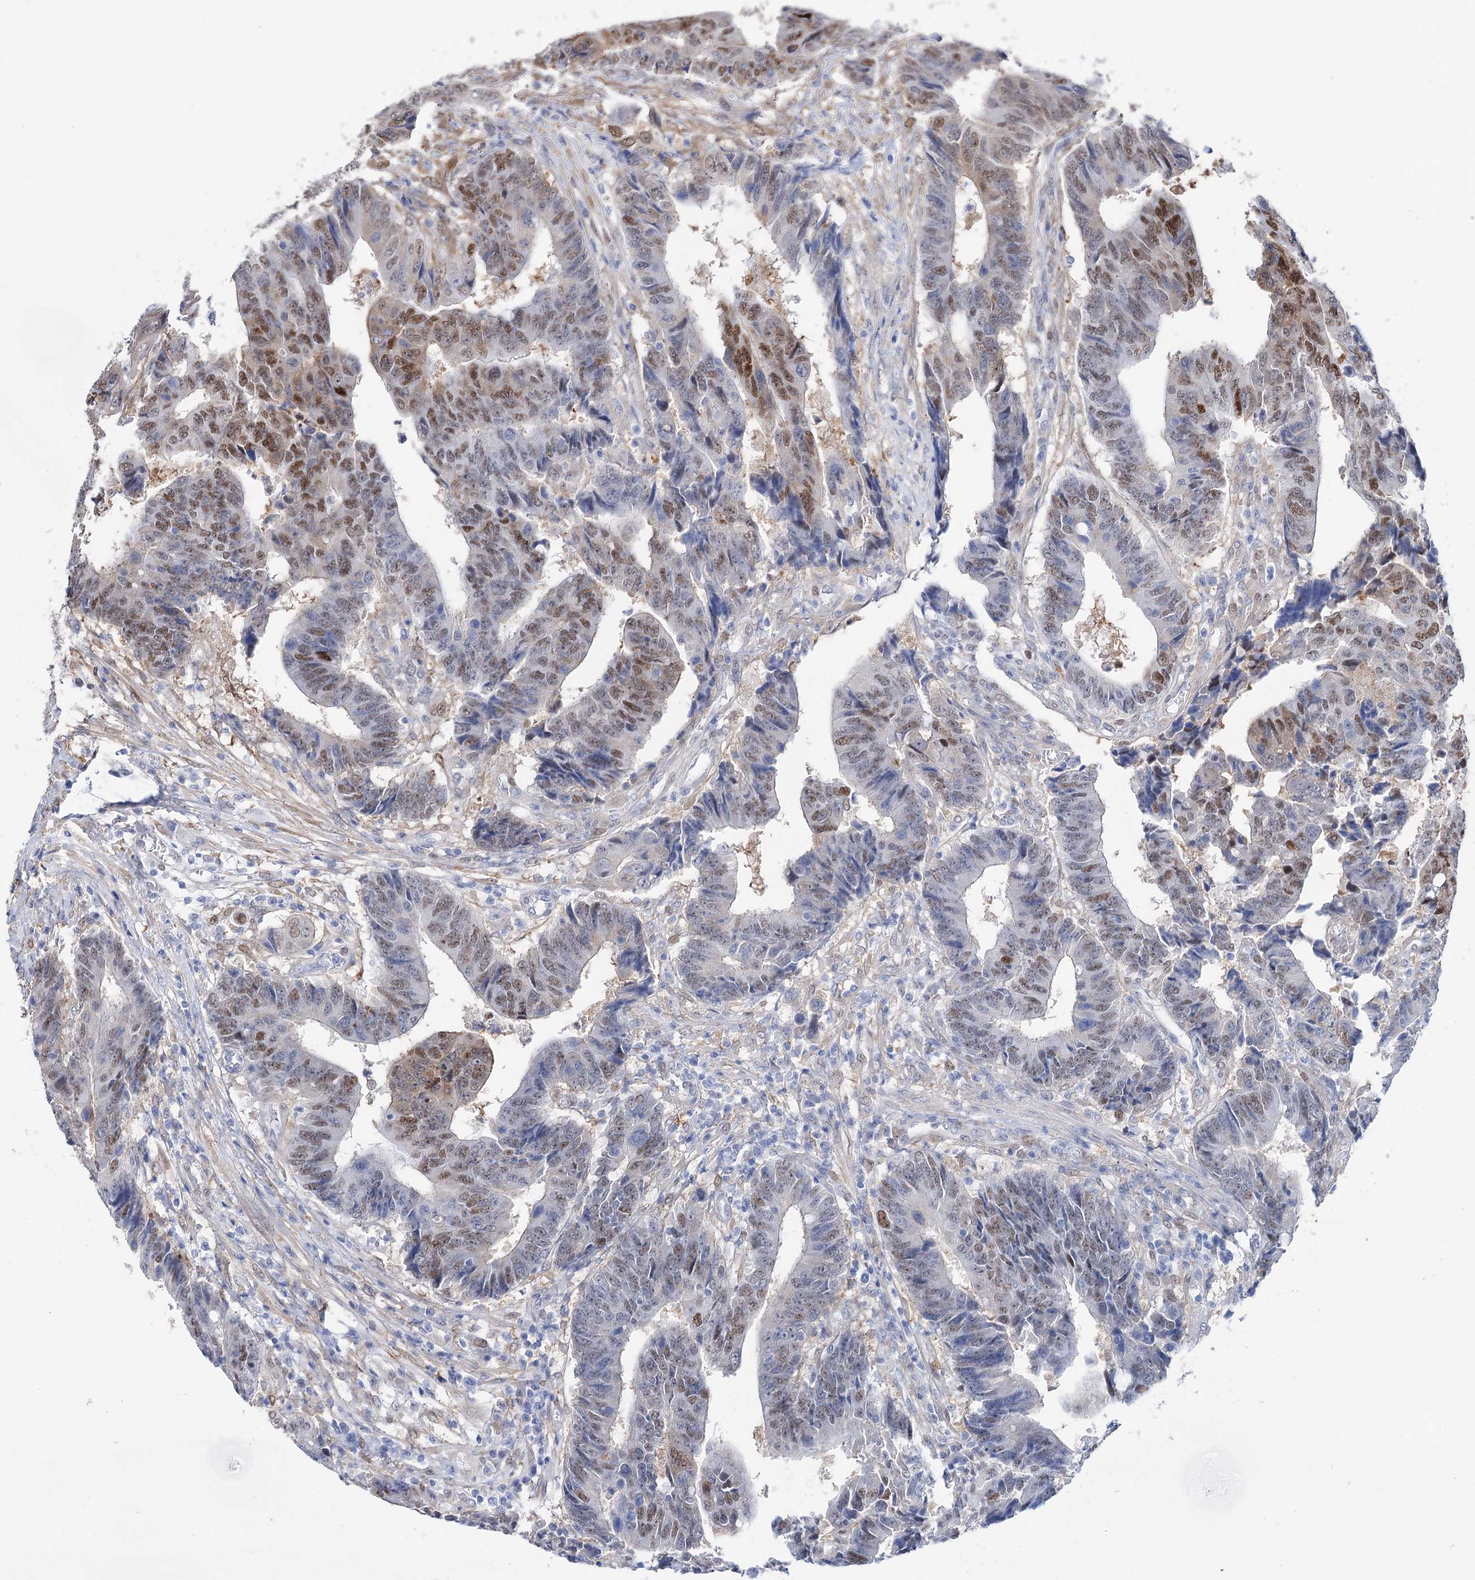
{"staining": {"intensity": "moderate", "quantity": "25%-75%", "location": "nuclear"}, "tissue": "colorectal cancer", "cell_type": "Tumor cells", "image_type": "cancer", "snomed": [{"axis": "morphology", "description": "Adenocarcinoma, NOS"}, {"axis": "topography", "description": "Rectum"}], "caption": "Immunohistochemical staining of colorectal cancer (adenocarcinoma) shows medium levels of moderate nuclear protein staining in about 25%-75% of tumor cells.", "gene": "UGDH", "patient": {"sex": "male", "age": 84}}